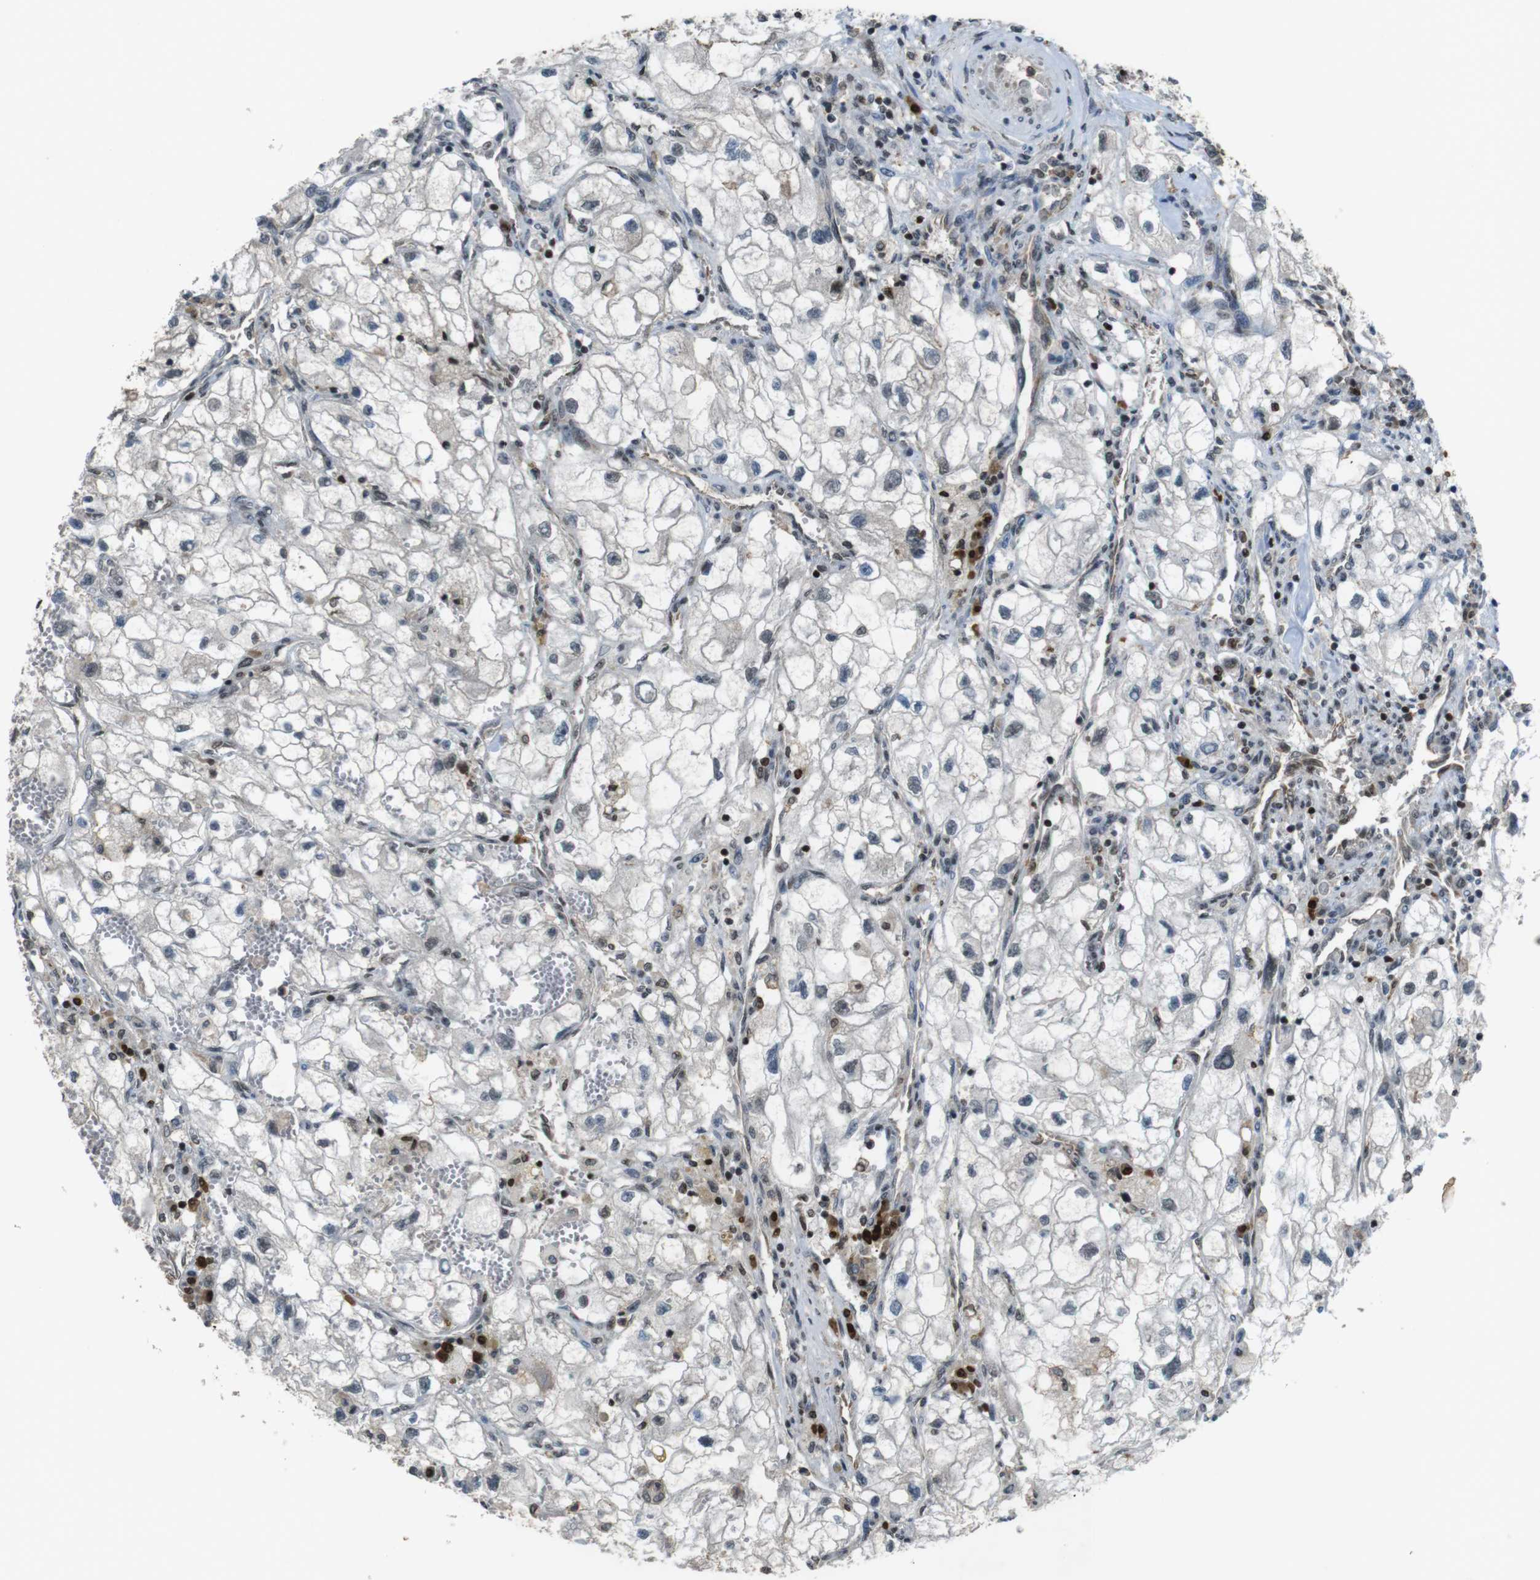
{"staining": {"intensity": "negative", "quantity": "none", "location": "none"}, "tissue": "renal cancer", "cell_type": "Tumor cells", "image_type": "cancer", "snomed": [{"axis": "morphology", "description": "Adenocarcinoma, NOS"}, {"axis": "topography", "description": "Kidney"}], "caption": "IHC micrograph of neoplastic tissue: adenocarcinoma (renal) stained with DAB (3,3'-diaminobenzidine) exhibits no significant protein positivity in tumor cells.", "gene": "SUB1", "patient": {"sex": "female", "age": 70}}